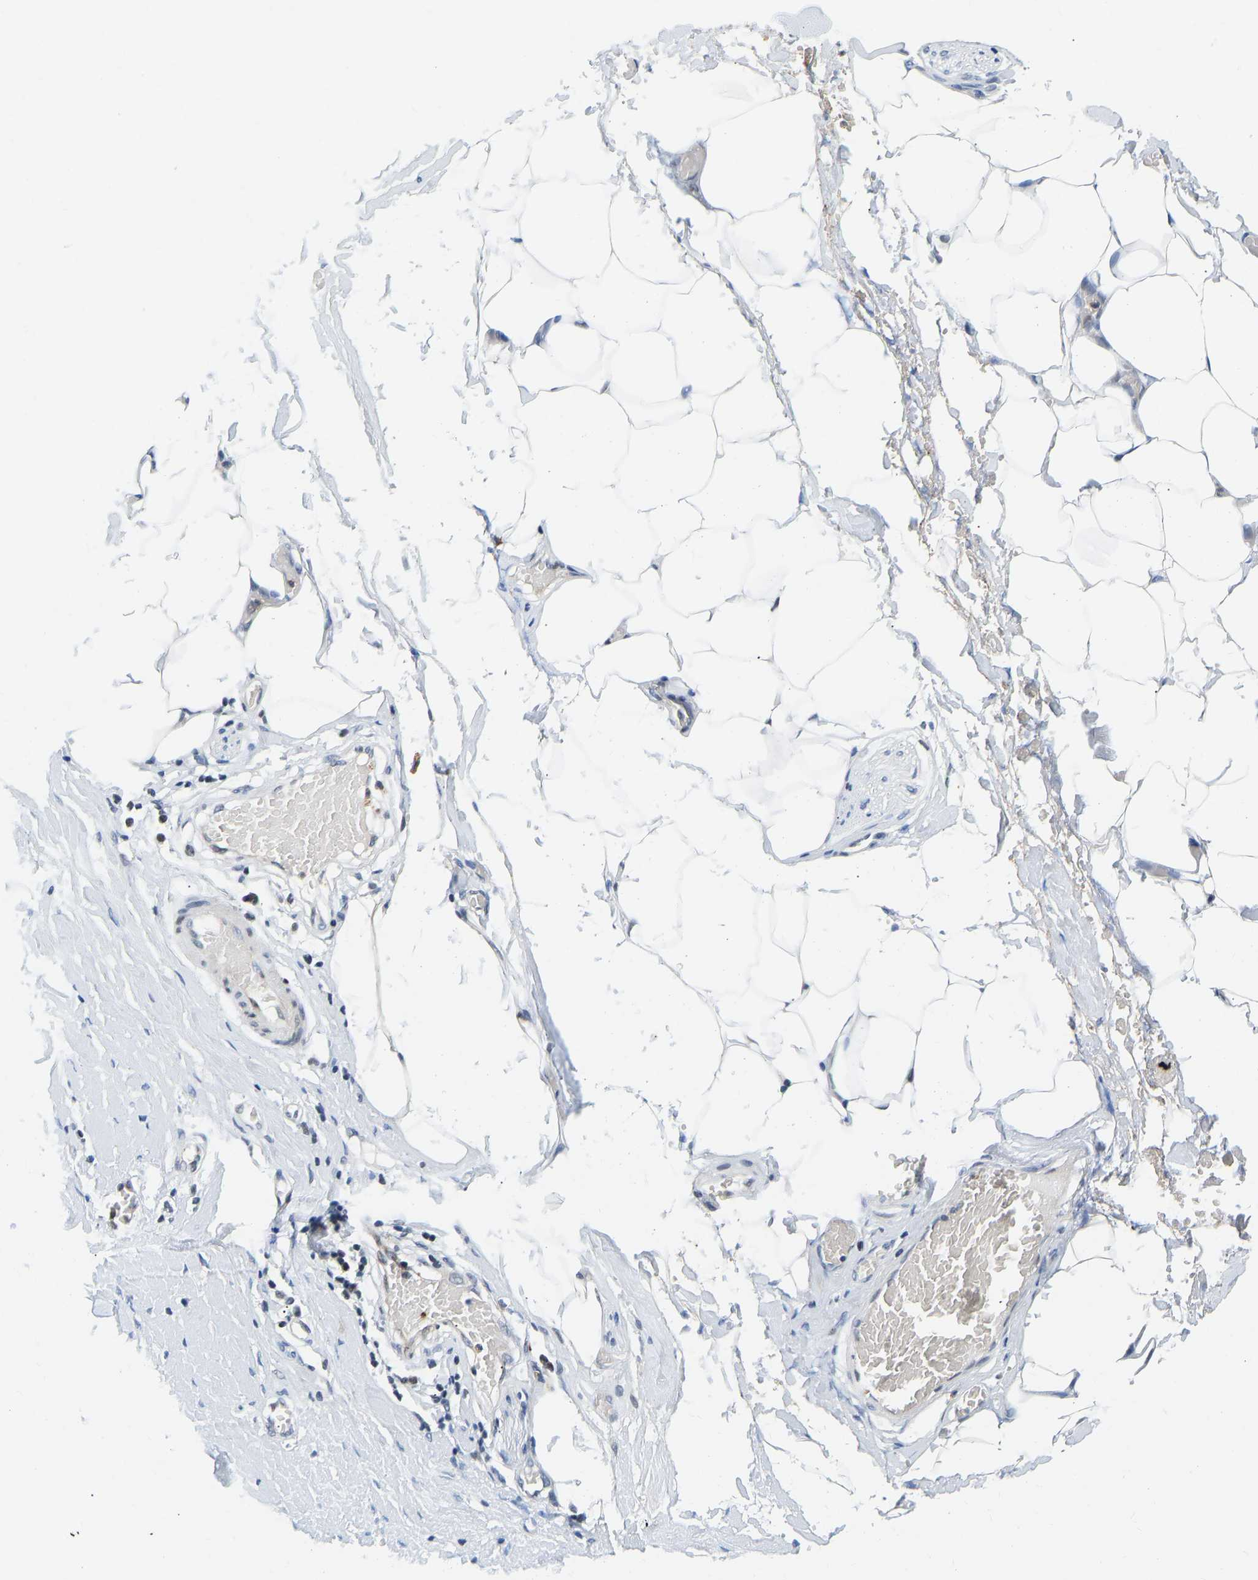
{"staining": {"intensity": "negative", "quantity": "none", "location": "none"}, "tissue": "adipose tissue", "cell_type": "Adipocytes", "image_type": "normal", "snomed": [{"axis": "morphology", "description": "Normal tissue, NOS"}, {"axis": "morphology", "description": "Adenocarcinoma, NOS"}, {"axis": "topography", "description": "Colon"}, {"axis": "topography", "description": "Peripheral nerve tissue"}], "caption": "The photomicrograph displays no significant expression in adipocytes of adipose tissue. (DAB (3,3'-diaminobenzidine) IHC visualized using brightfield microscopy, high magnification).", "gene": "HDAC5", "patient": {"sex": "male", "age": 14}}